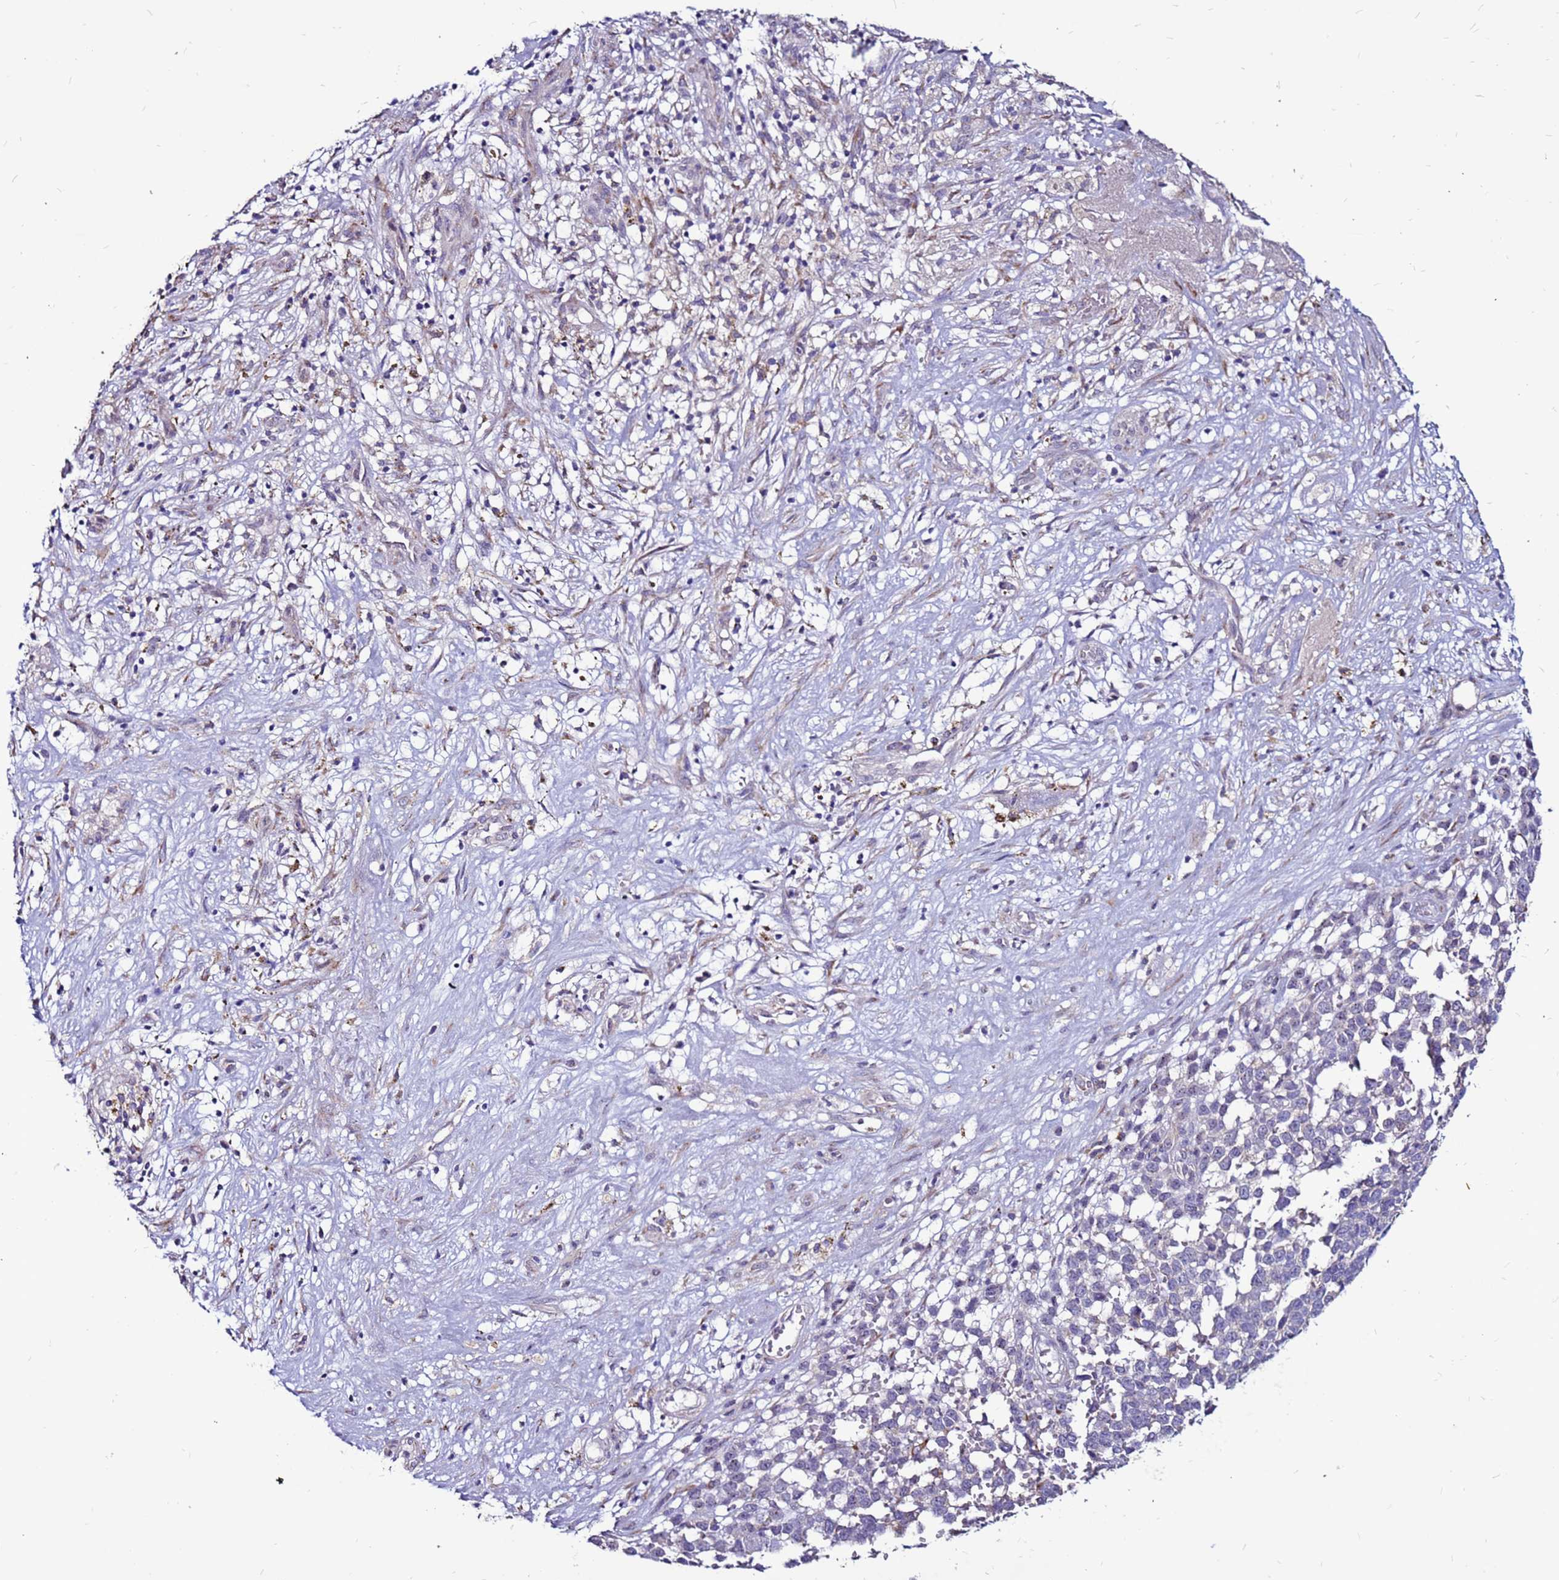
{"staining": {"intensity": "weak", "quantity": "<25%", "location": "cytoplasmic/membranous"}, "tissue": "melanoma", "cell_type": "Tumor cells", "image_type": "cancer", "snomed": [{"axis": "morphology", "description": "Malignant melanoma, NOS"}, {"axis": "topography", "description": "Nose, NOS"}], "caption": "Melanoma stained for a protein using immunohistochemistry shows no staining tumor cells.", "gene": "SLC44A3", "patient": {"sex": "female", "age": 48}}